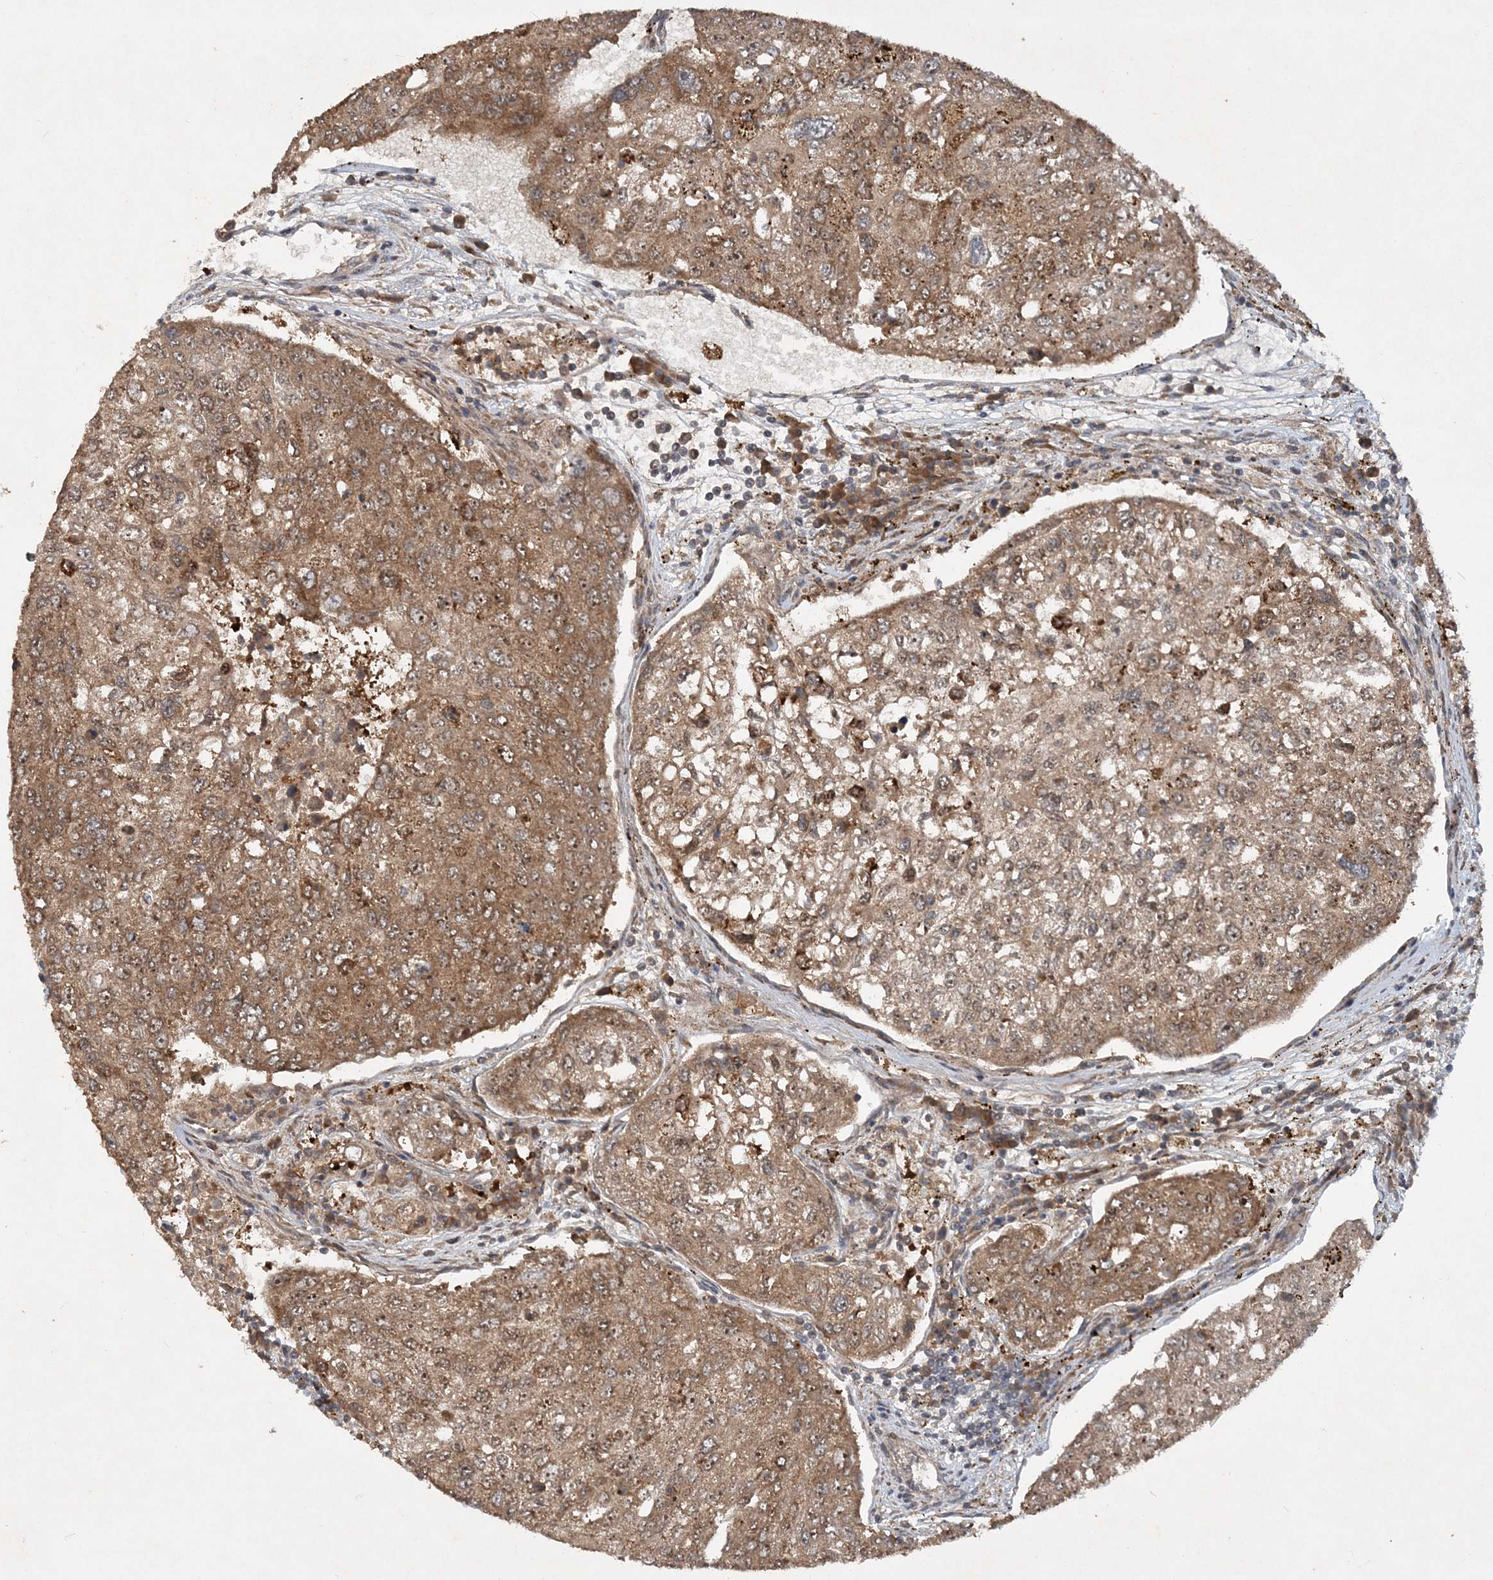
{"staining": {"intensity": "moderate", "quantity": ">75%", "location": "cytoplasmic/membranous,nuclear"}, "tissue": "urothelial cancer", "cell_type": "Tumor cells", "image_type": "cancer", "snomed": [{"axis": "morphology", "description": "Urothelial carcinoma, High grade"}, {"axis": "topography", "description": "Lymph node"}, {"axis": "topography", "description": "Urinary bladder"}], "caption": "An immunohistochemistry histopathology image of neoplastic tissue is shown. Protein staining in brown highlights moderate cytoplasmic/membranous and nuclear positivity in high-grade urothelial carcinoma within tumor cells. The staining was performed using DAB, with brown indicating positive protein expression. Nuclei are stained blue with hematoxylin.", "gene": "UBR3", "patient": {"sex": "male", "age": 51}}